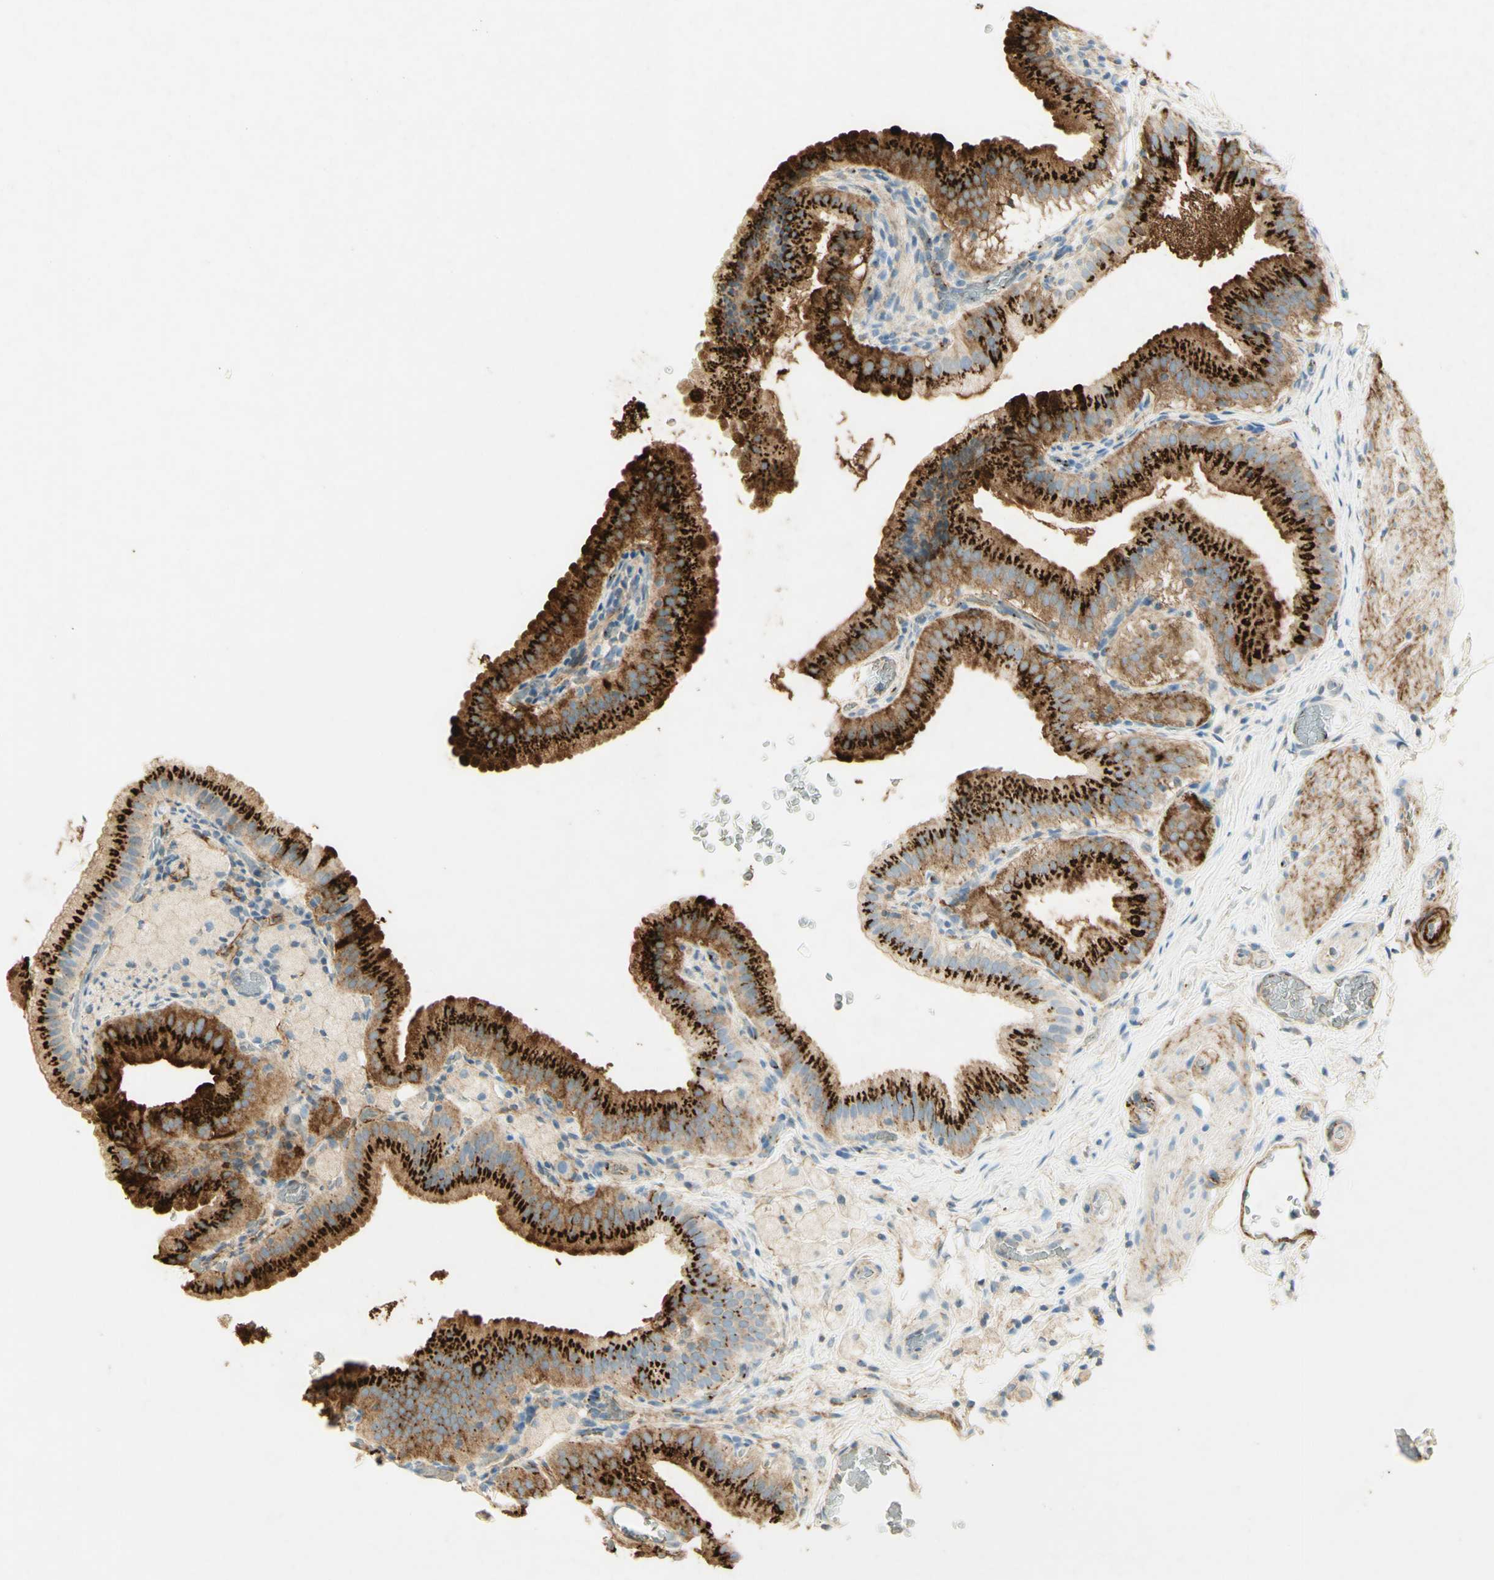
{"staining": {"intensity": "strong", "quantity": ">75%", "location": "cytoplasmic/membranous"}, "tissue": "gallbladder", "cell_type": "Glandular cells", "image_type": "normal", "snomed": [{"axis": "morphology", "description": "Normal tissue, NOS"}, {"axis": "topography", "description": "Gallbladder"}], "caption": "Immunohistochemistry (IHC) image of normal gallbladder: gallbladder stained using IHC demonstrates high levels of strong protein expression localized specifically in the cytoplasmic/membranous of glandular cells, appearing as a cytoplasmic/membranous brown color.", "gene": "TNN", "patient": {"sex": "male", "age": 54}}